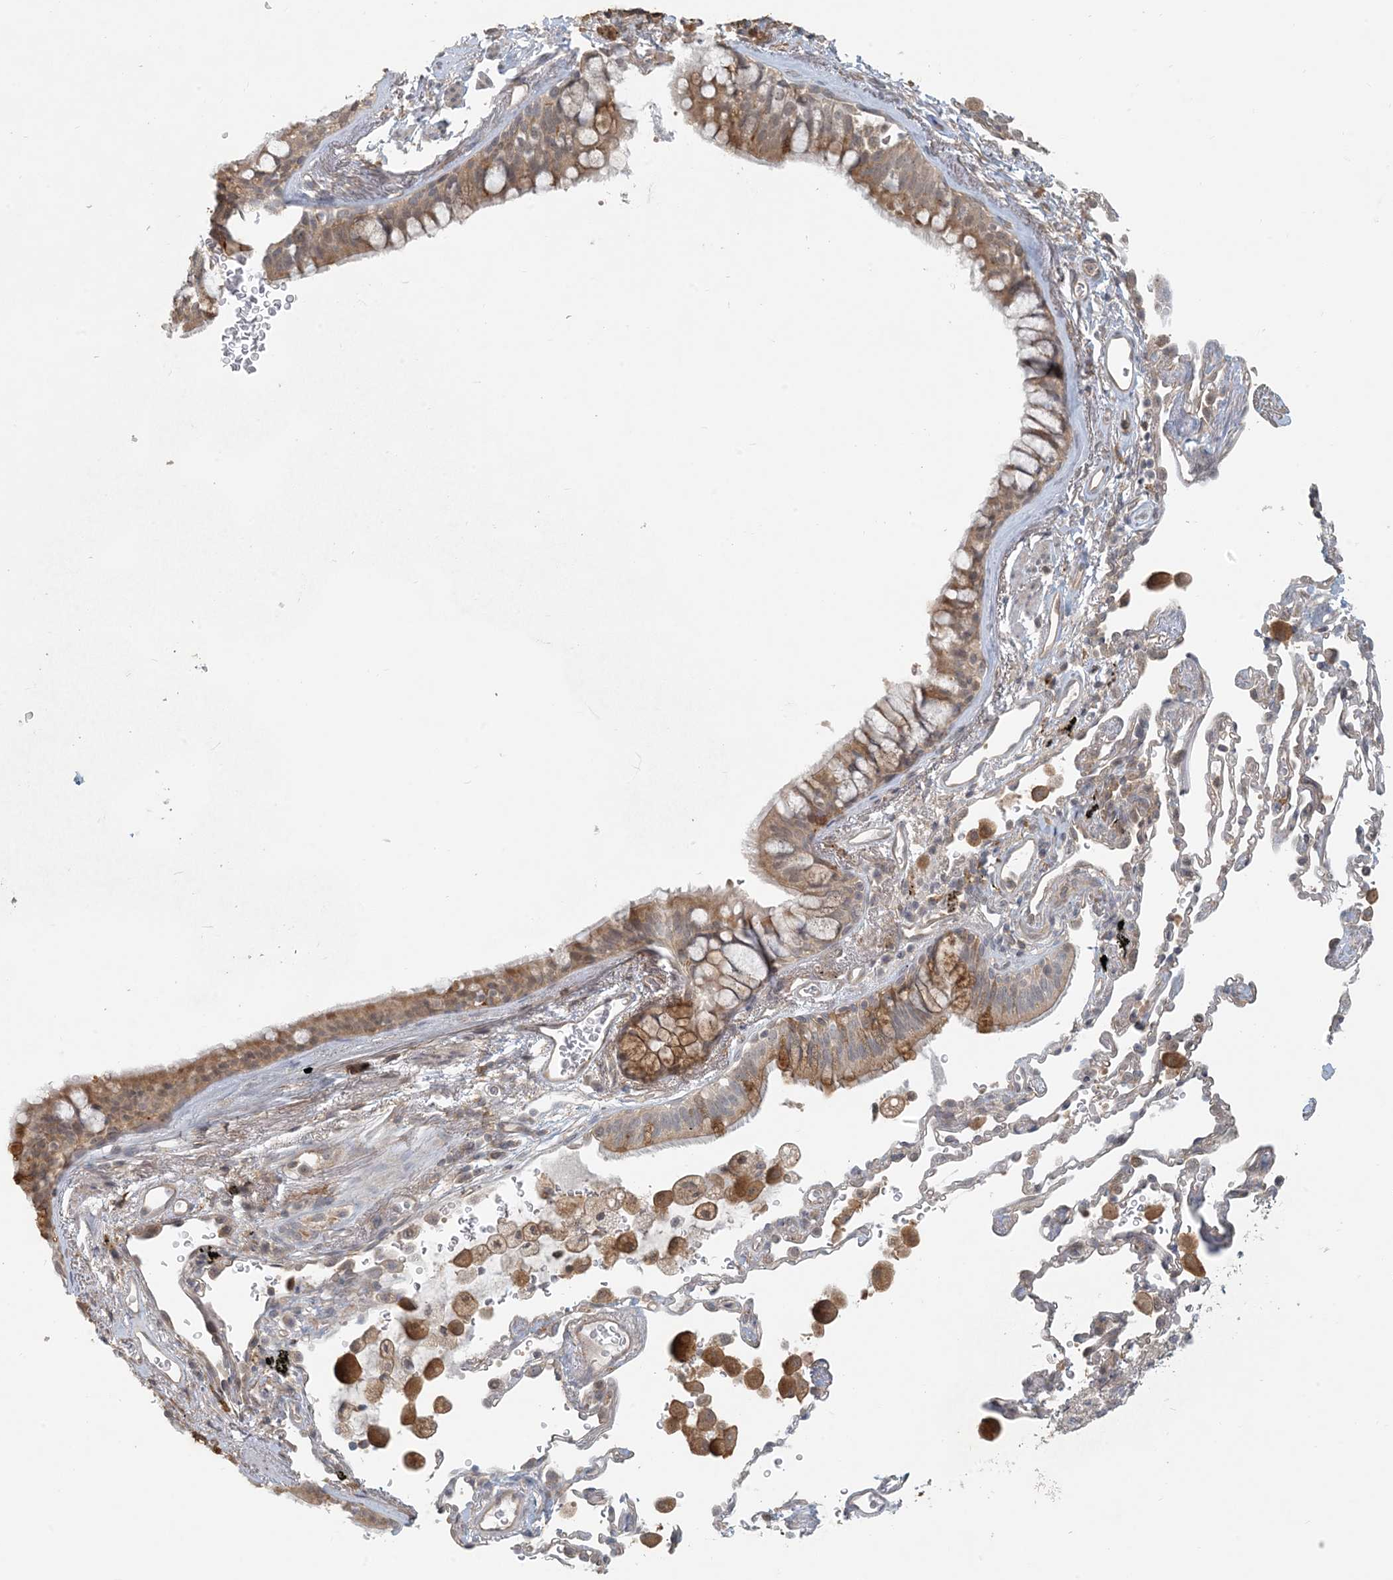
{"staining": {"intensity": "moderate", "quantity": ">75%", "location": "cytoplasmic/membranous"}, "tissue": "bronchus", "cell_type": "Respiratory epithelial cells", "image_type": "normal", "snomed": [{"axis": "morphology", "description": "Normal tissue, NOS"}, {"axis": "morphology", "description": "Adenocarcinoma, NOS"}, {"axis": "topography", "description": "Bronchus"}, {"axis": "topography", "description": "Lung"}], "caption": "Protein expression by immunohistochemistry displays moderate cytoplasmic/membranous positivity in about >75% of respiratory epithelial cells in normal bronchus. The staining is performed using DAB brown chromogen to label protein expression. The nuclei are counter-stained blue using hematoxylin.", "gene": "OBI1", "patient": {"sex": "male", "age": 54}}